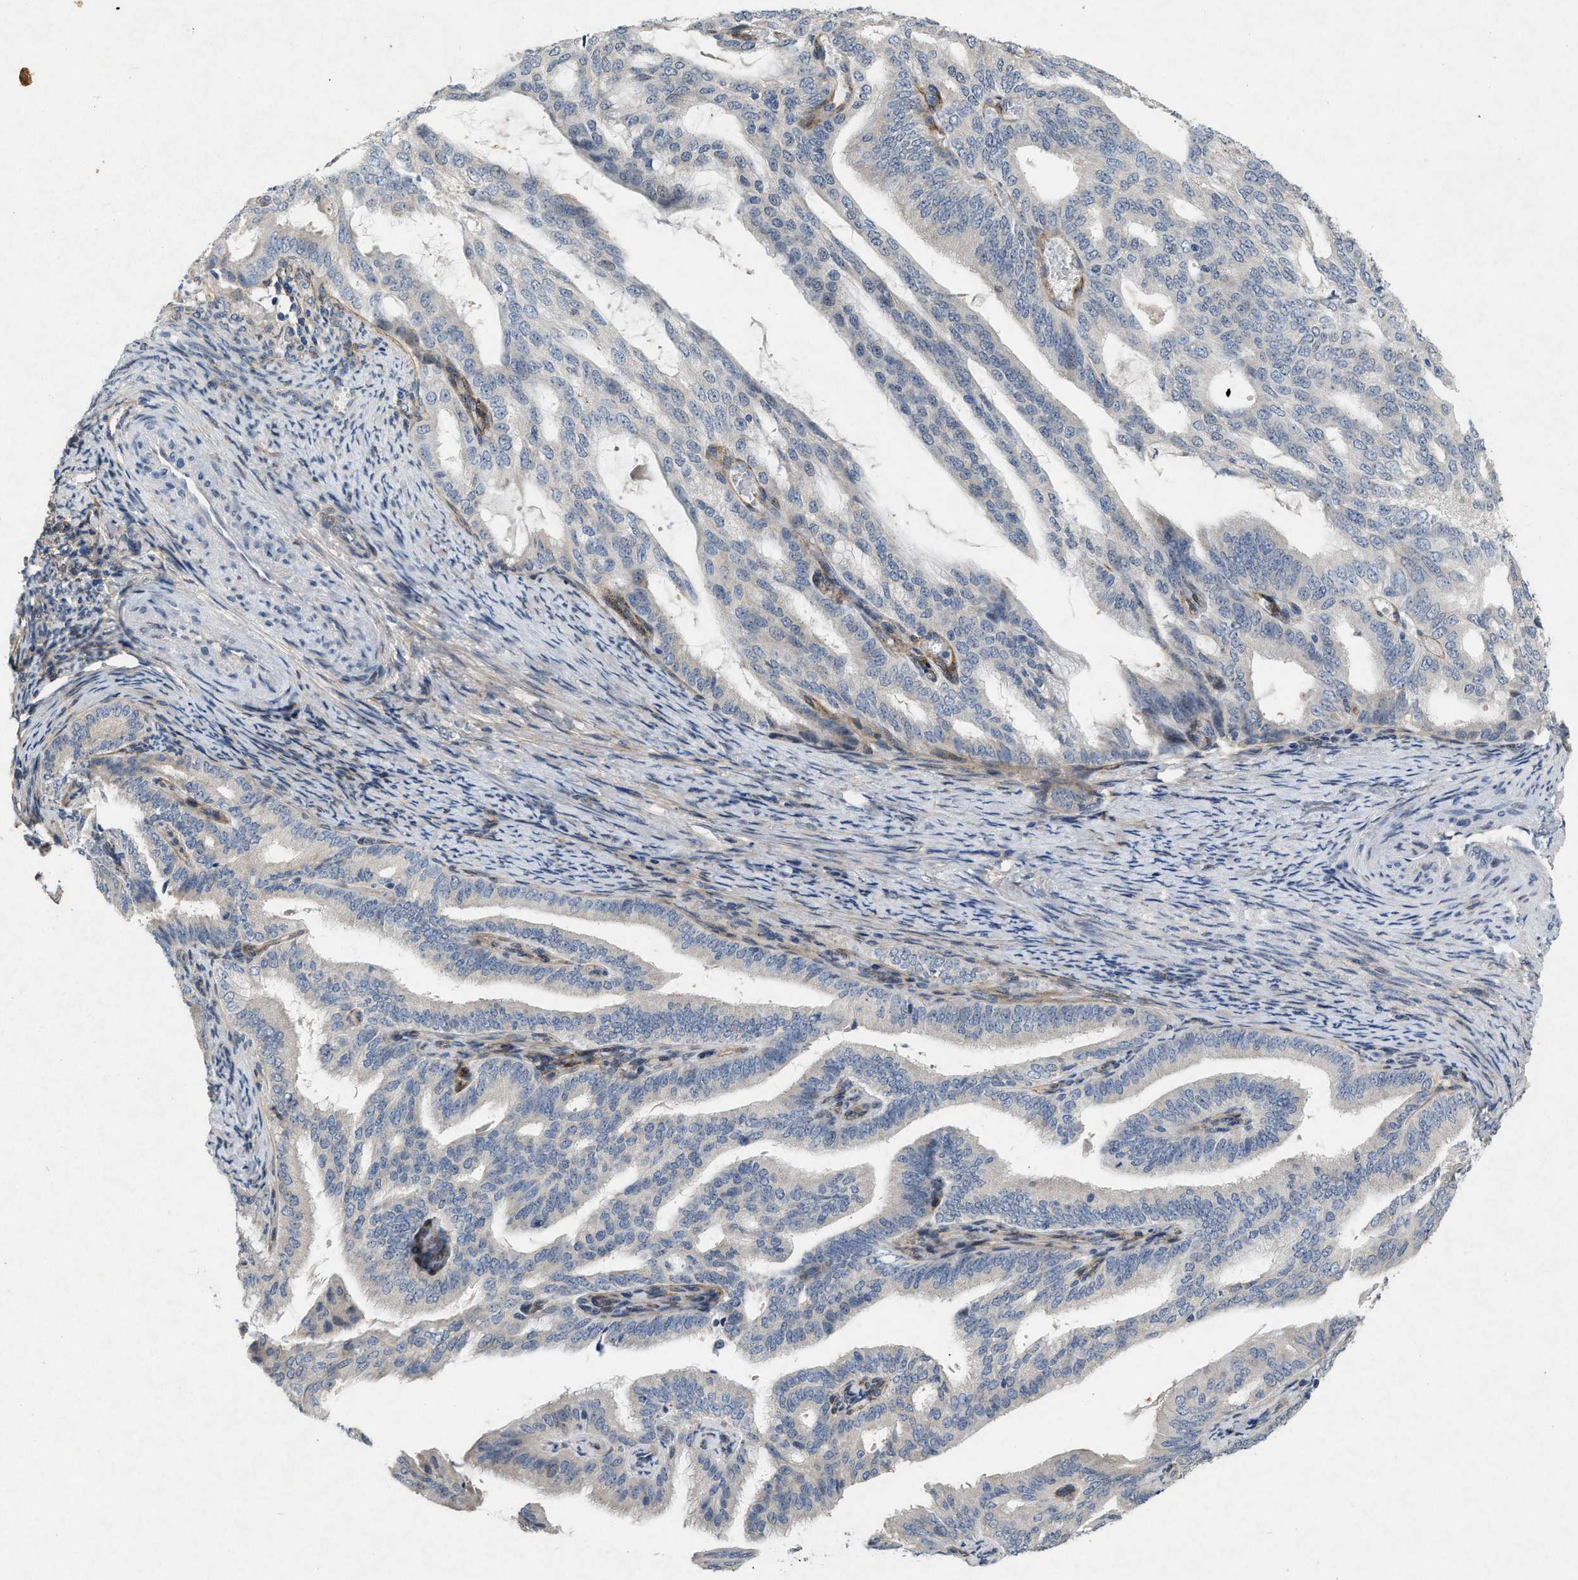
{"staining": {"intensity": "negative", "quantity": "none", "location": "none"}, "tissue": "endometrial cancer", "cell_type": "Tumor cells", "image_type": "cancer", "snomed": [{"axis": "morphology", "description": "Adenocarcinoma, NOS"}, {"axis": "topography", "description": "Endometrium"}], "caption": "Human endometrial adenocarcinoma stained for a protein using immunohistochemistry displays no expression in tumor cells.", "gene": "PDGFRA", "patient": {"sex": "female", "age": 58}}